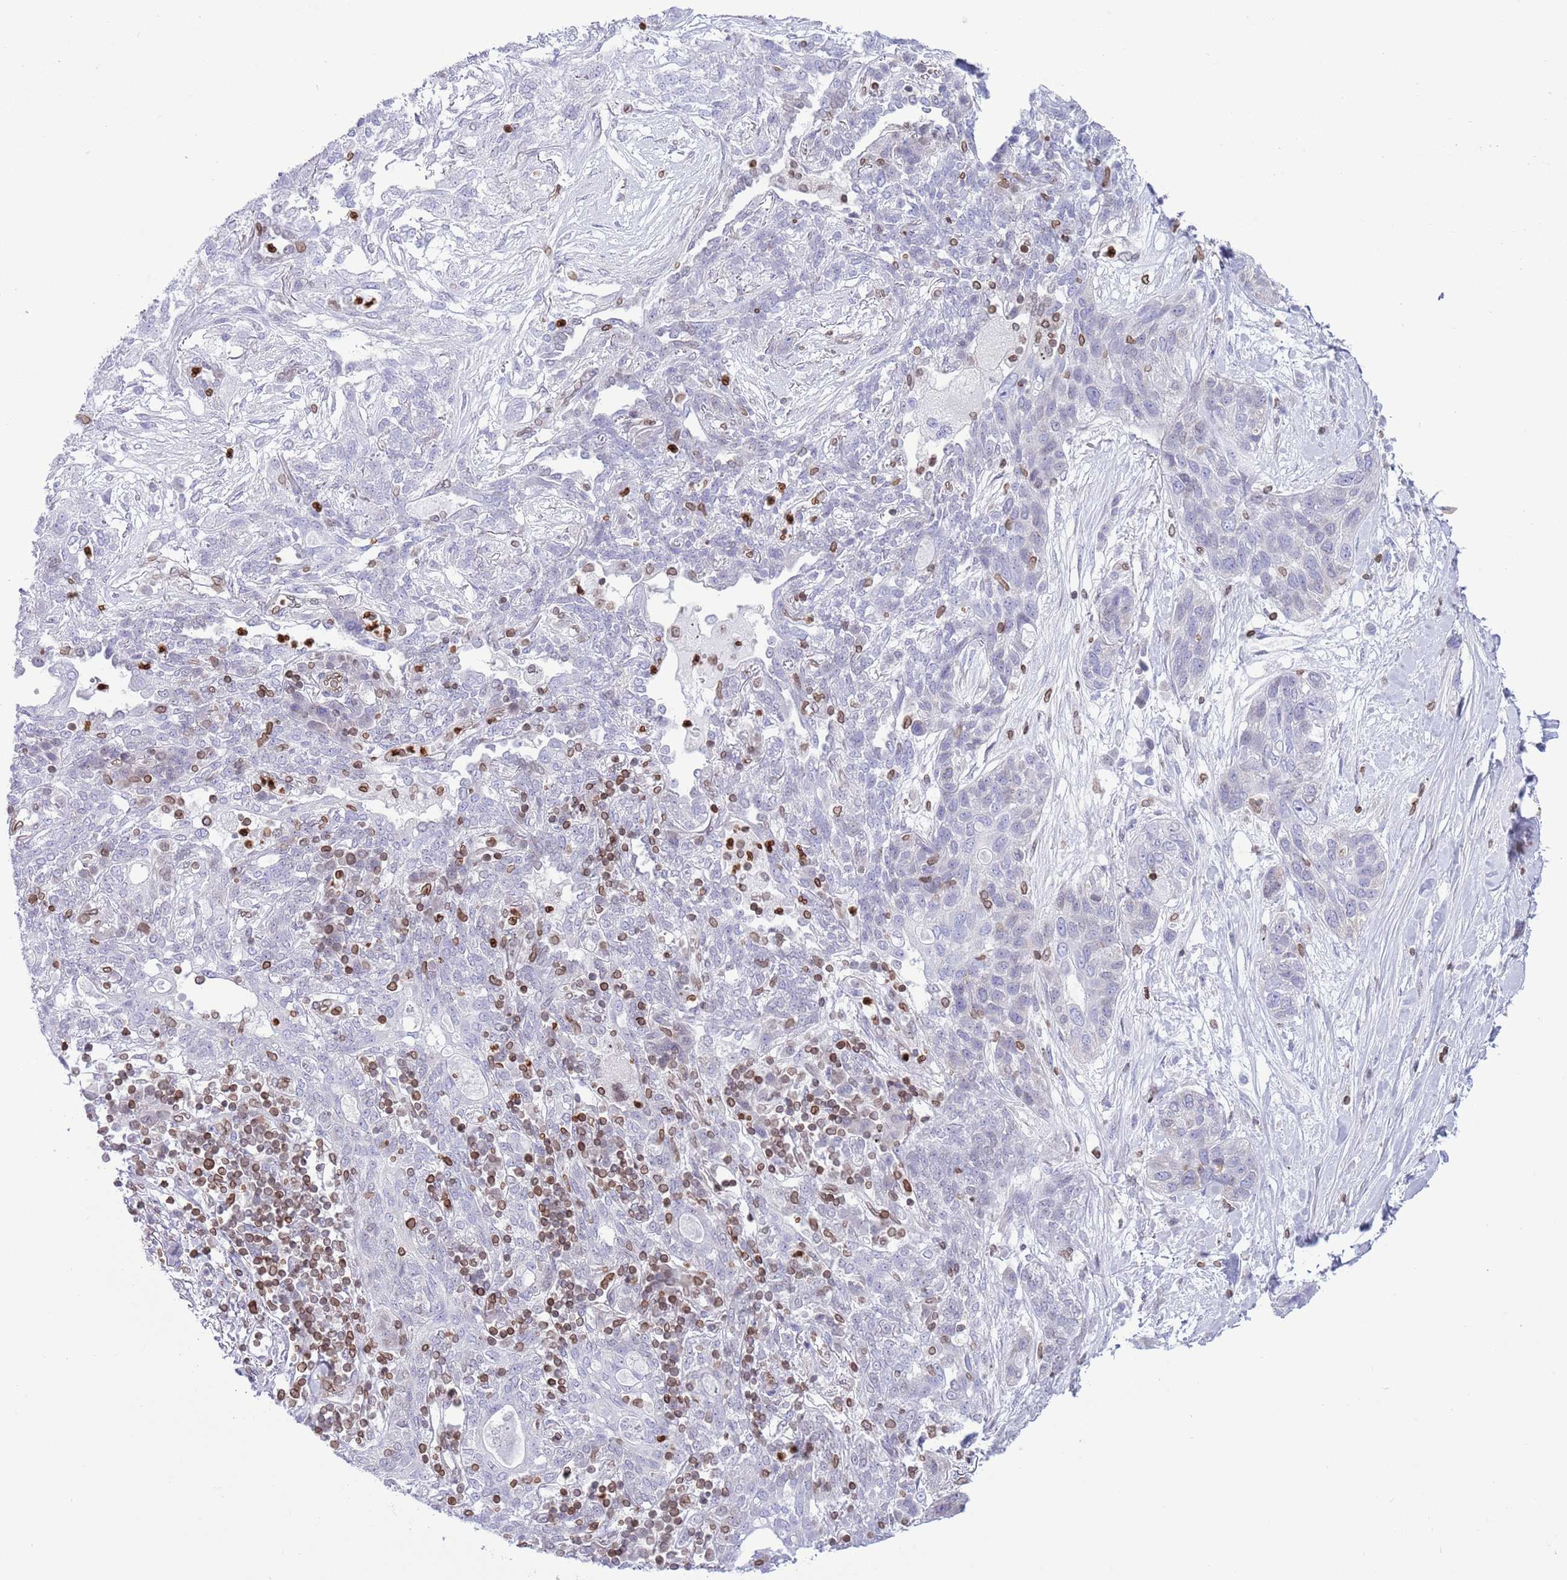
{"staining": {"intensity": "negative", "quantity": "none", "location": "none"}, "tissue": "lung cancer", "cell_type": "Tumor cells", "image_type": "cancer", "snomed": [{"axis": "morphology", "description": "Squamous cell carcinoma, NOS"}, {"axis": "topography", "description": "Lung"}], "caption": "Lung squamous cell carcinoma was stained to show a protein in brown. There is no significant positivity in tumor cells.", "gene": "LBR", "patient": {"sex": "female", "age": 70}}